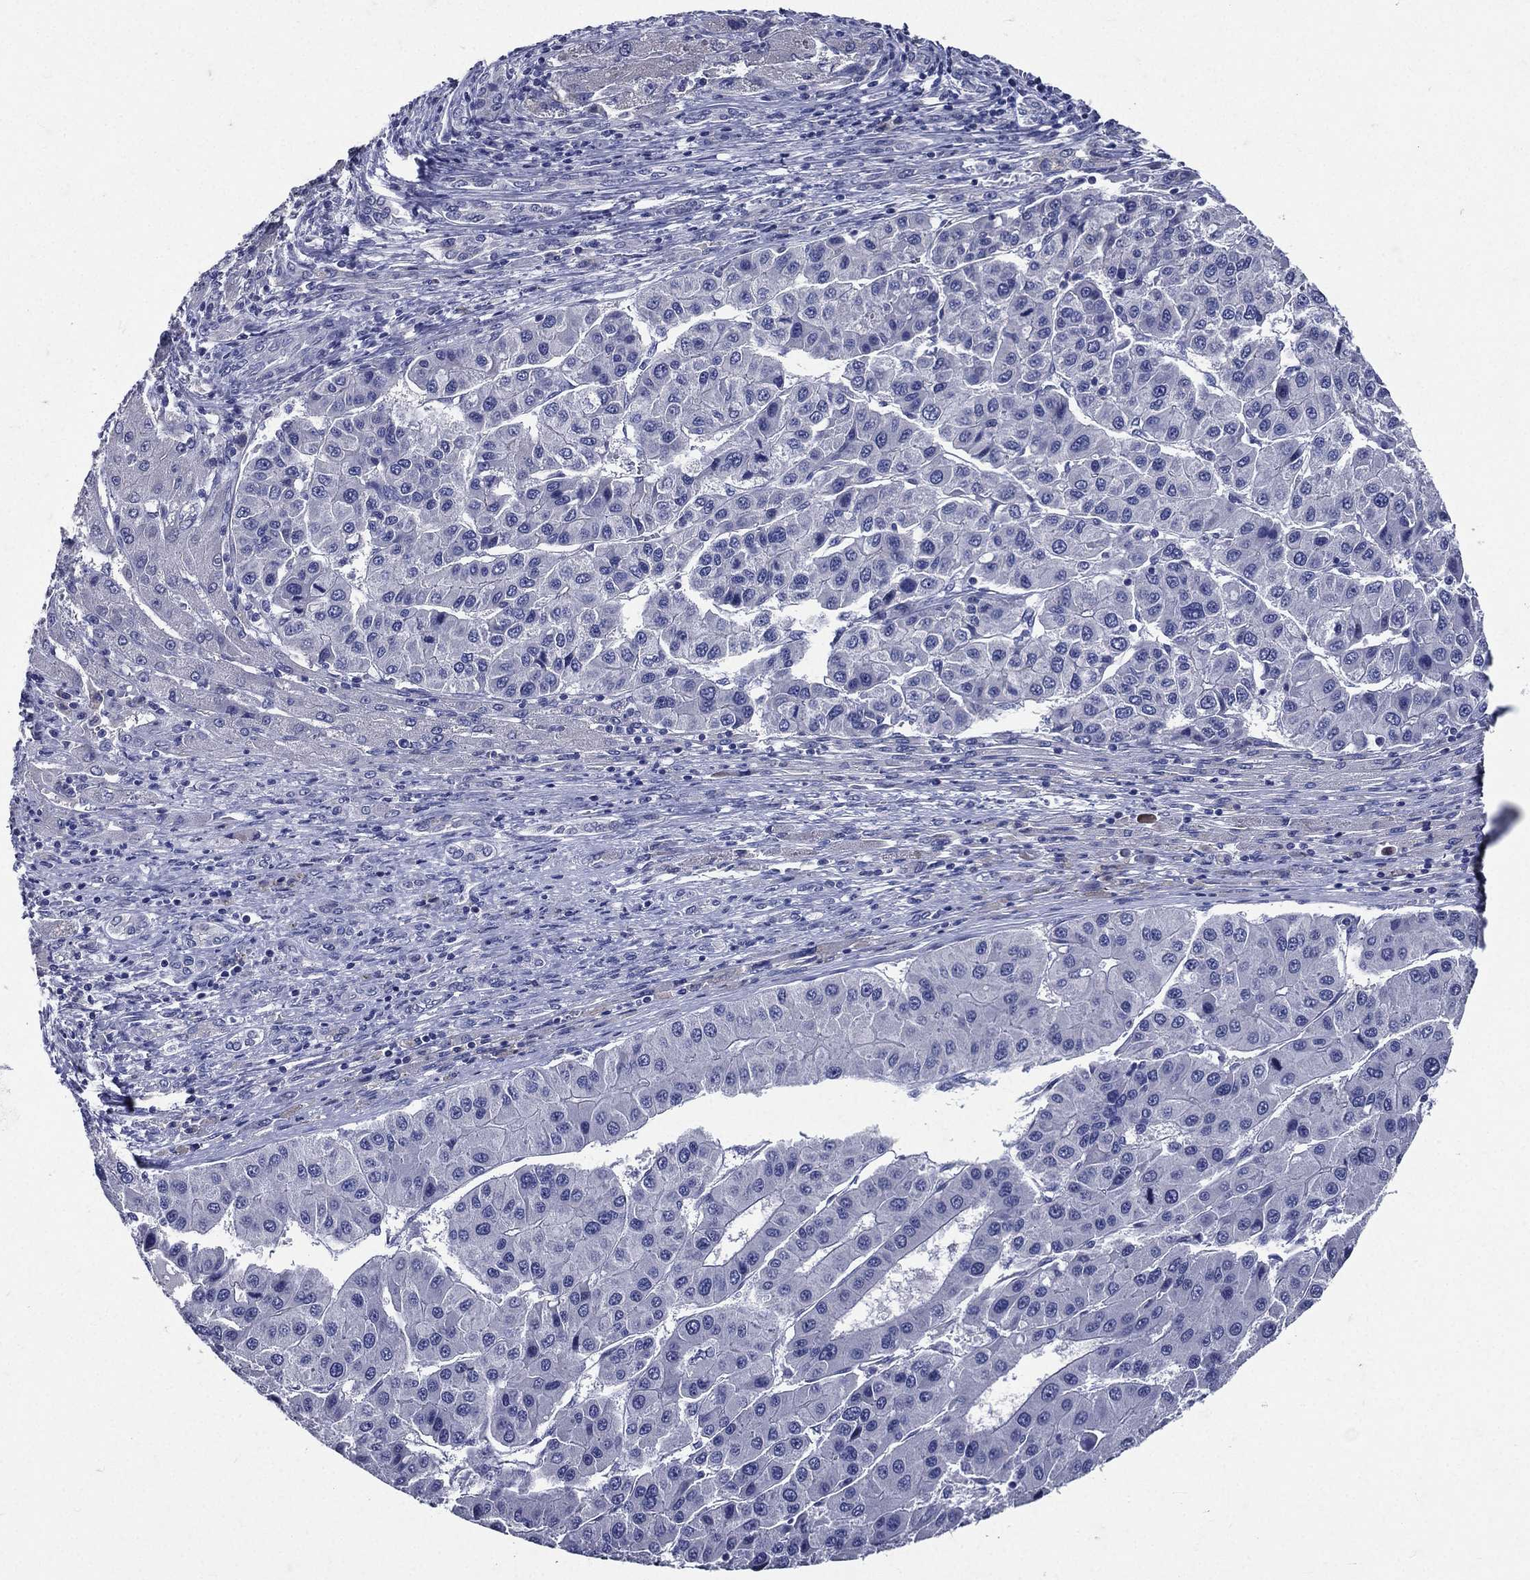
{"staining": {"intensity": "negative", "quantity": "none", "location": "none"}, "tissue": "liver cancer", "cell_type": "Tumor cells", "image_type": "cancer", "snomed": [{"axis": "morphology", "description": "Carcinoma, Hepatocellular, NOS"}, {"axis": "topography", "description": "Liver"}], "caption": "A high-resolution photomicrograph shows immunohistochemistry staining of liver hepatocellular carcinoma, which exhibits no significant positivity in tumor cells.", "gene": "TGM1", "patient": {"sex": "male", "age": 73}}